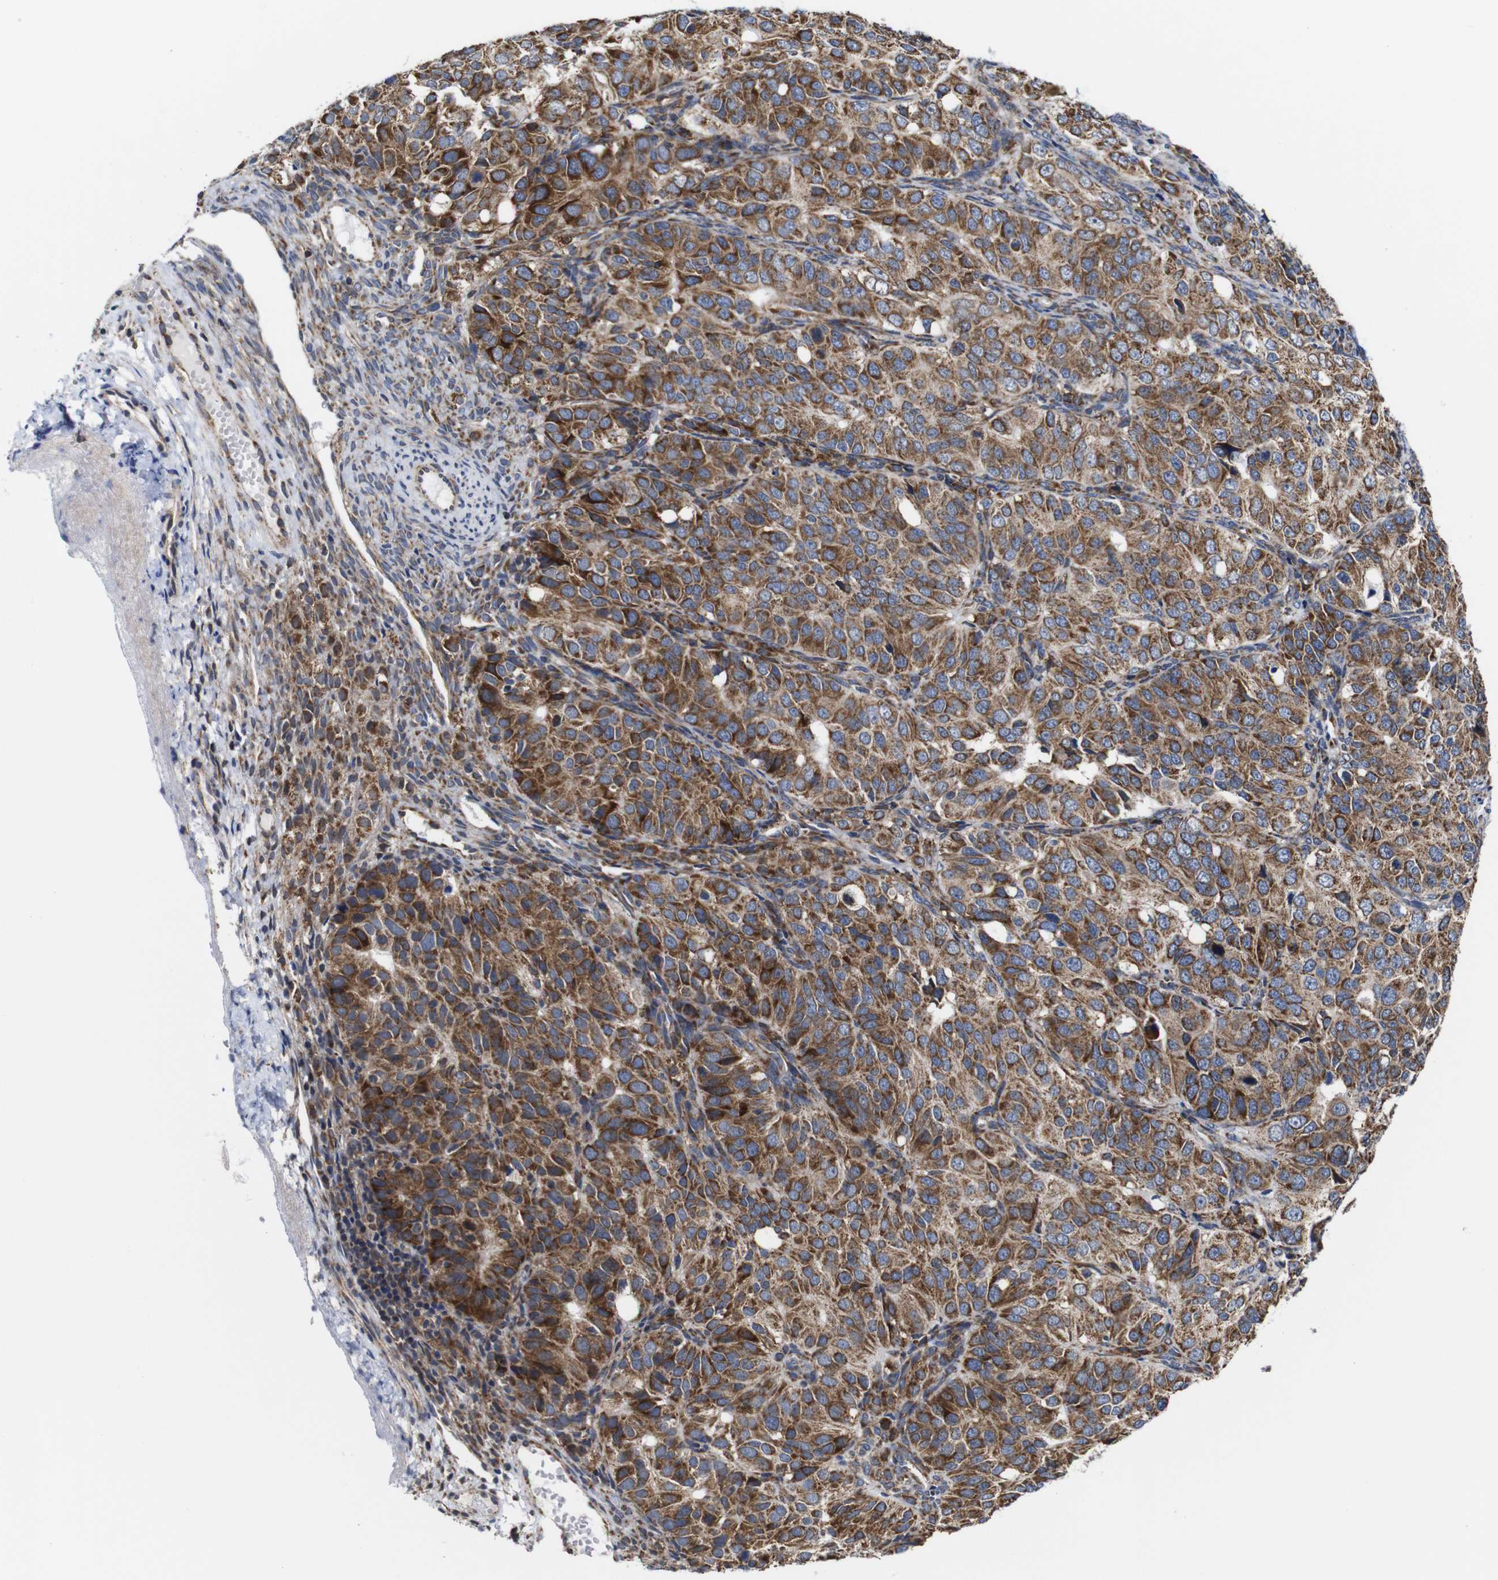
{"staining": {"intensity": "strong", "quantity": ">75%", "location": "cytoplasmic/membranous"}, "tissue": "ovarian cancer", "cell_type": "Tumor cells", "image_type": "cancer", "snomed": [{"axis": "morphology", "description": "Carcinoma, endometroid"}, {"axis": "topography", "description": "Ovary"}], "caption": "Protein staining of ovarian cancer tissue exhibits strong cytoplasmic/membranous expression in about >75% of tumor cells.", "gene": "C17orf80", "patient": {"sex": "female", "age": 51}}